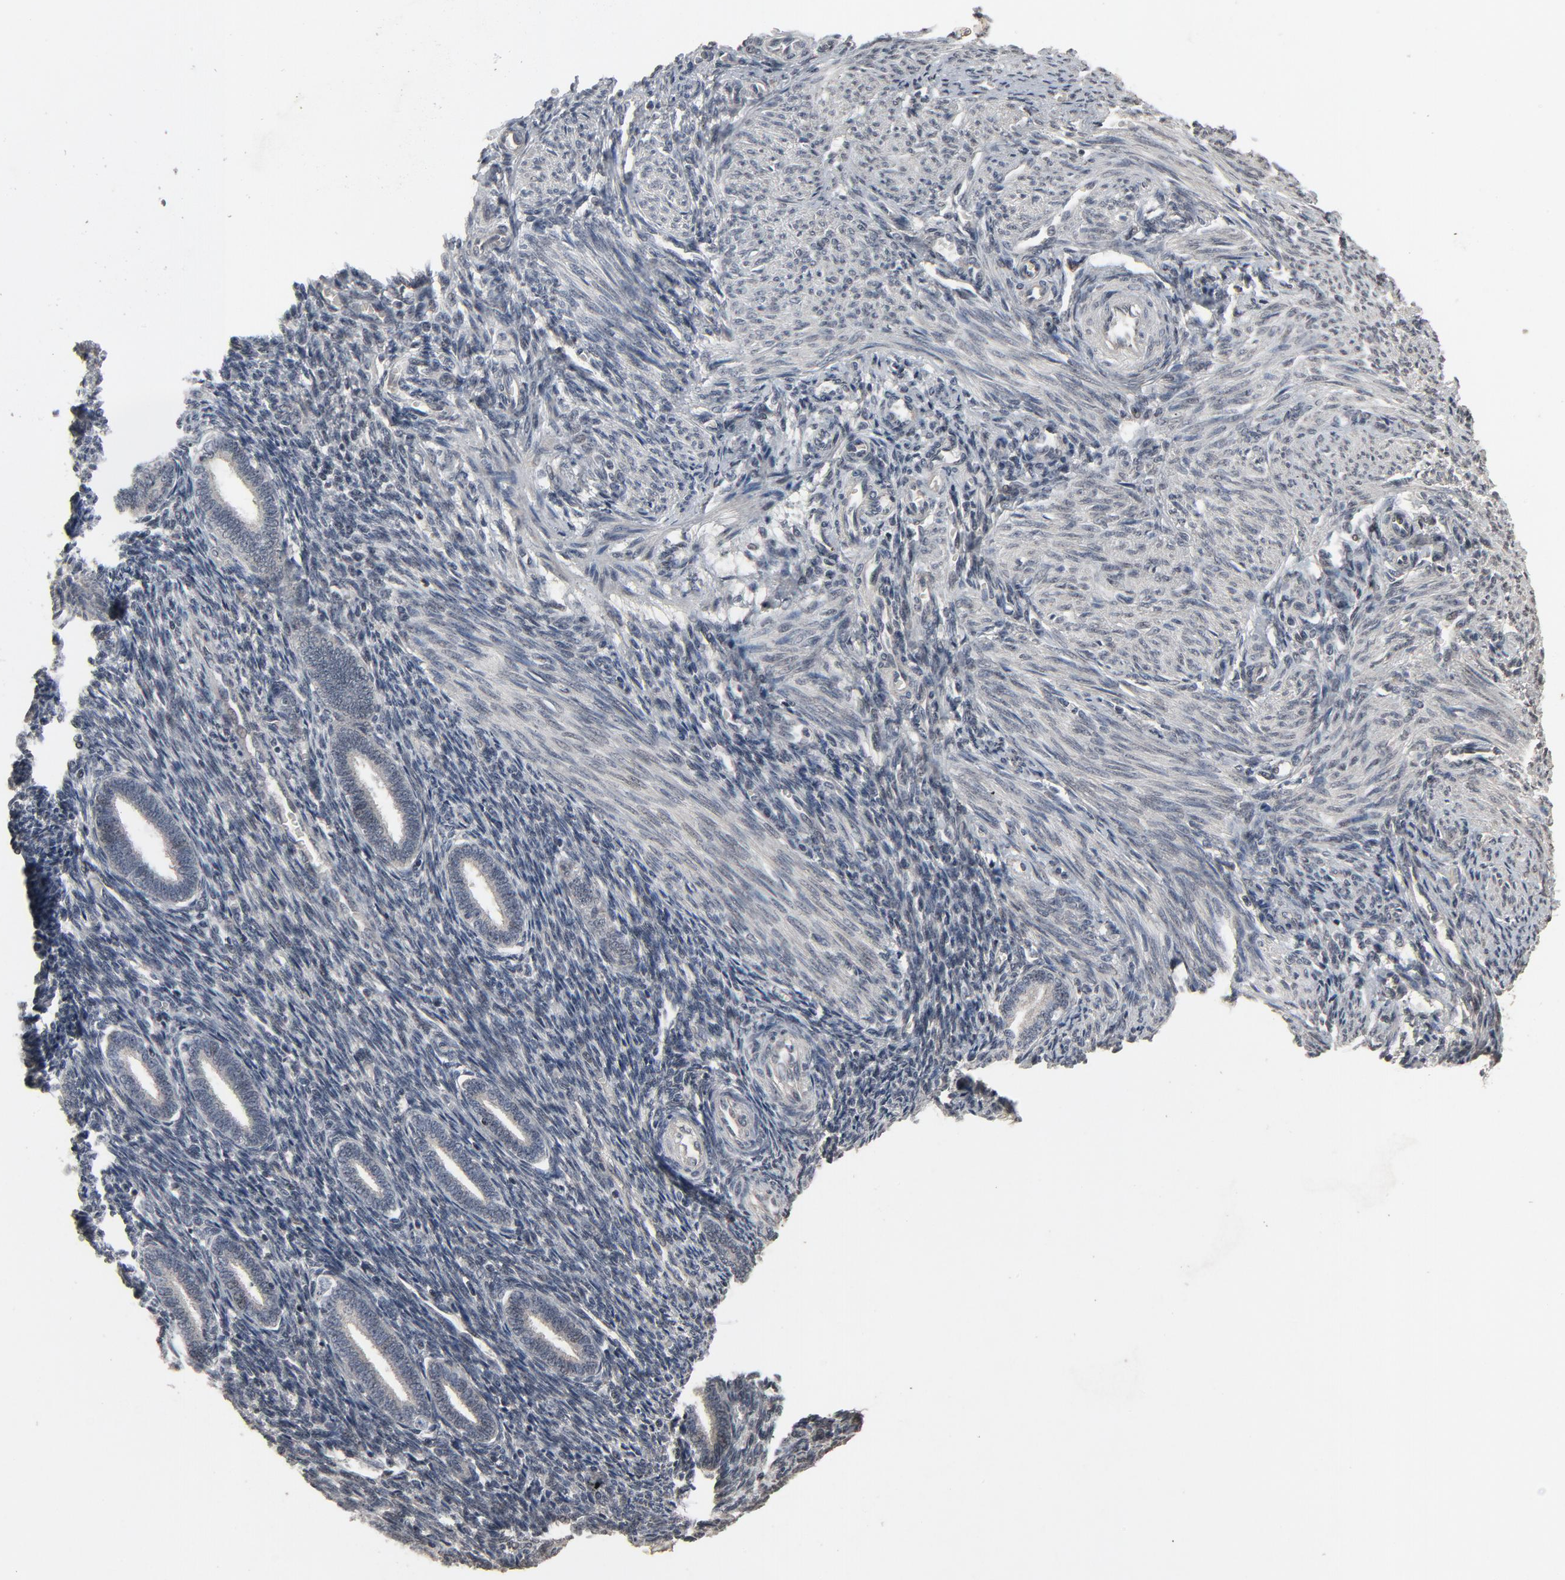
{"staining": {"intensity": "weak", "quantity": "25%-75%", "location": "nuclear"}, "tissue": "endometrium", "cell_type": "Cells in endometrial stroma", "image_type": "normal", "snomed": [{"axis": "morphology", "description": "Normal tissue, NOS"}, {"axis": "topography", "description": "Endometrium"}], "caption": "The photomicrograph demonstrates staining of benign endometrium, revealing weak nuclear protein staining (brown color) within cells in endometrial stroma.", "gene": "POM121", "patient": {"sex": "female", "age": 27}}